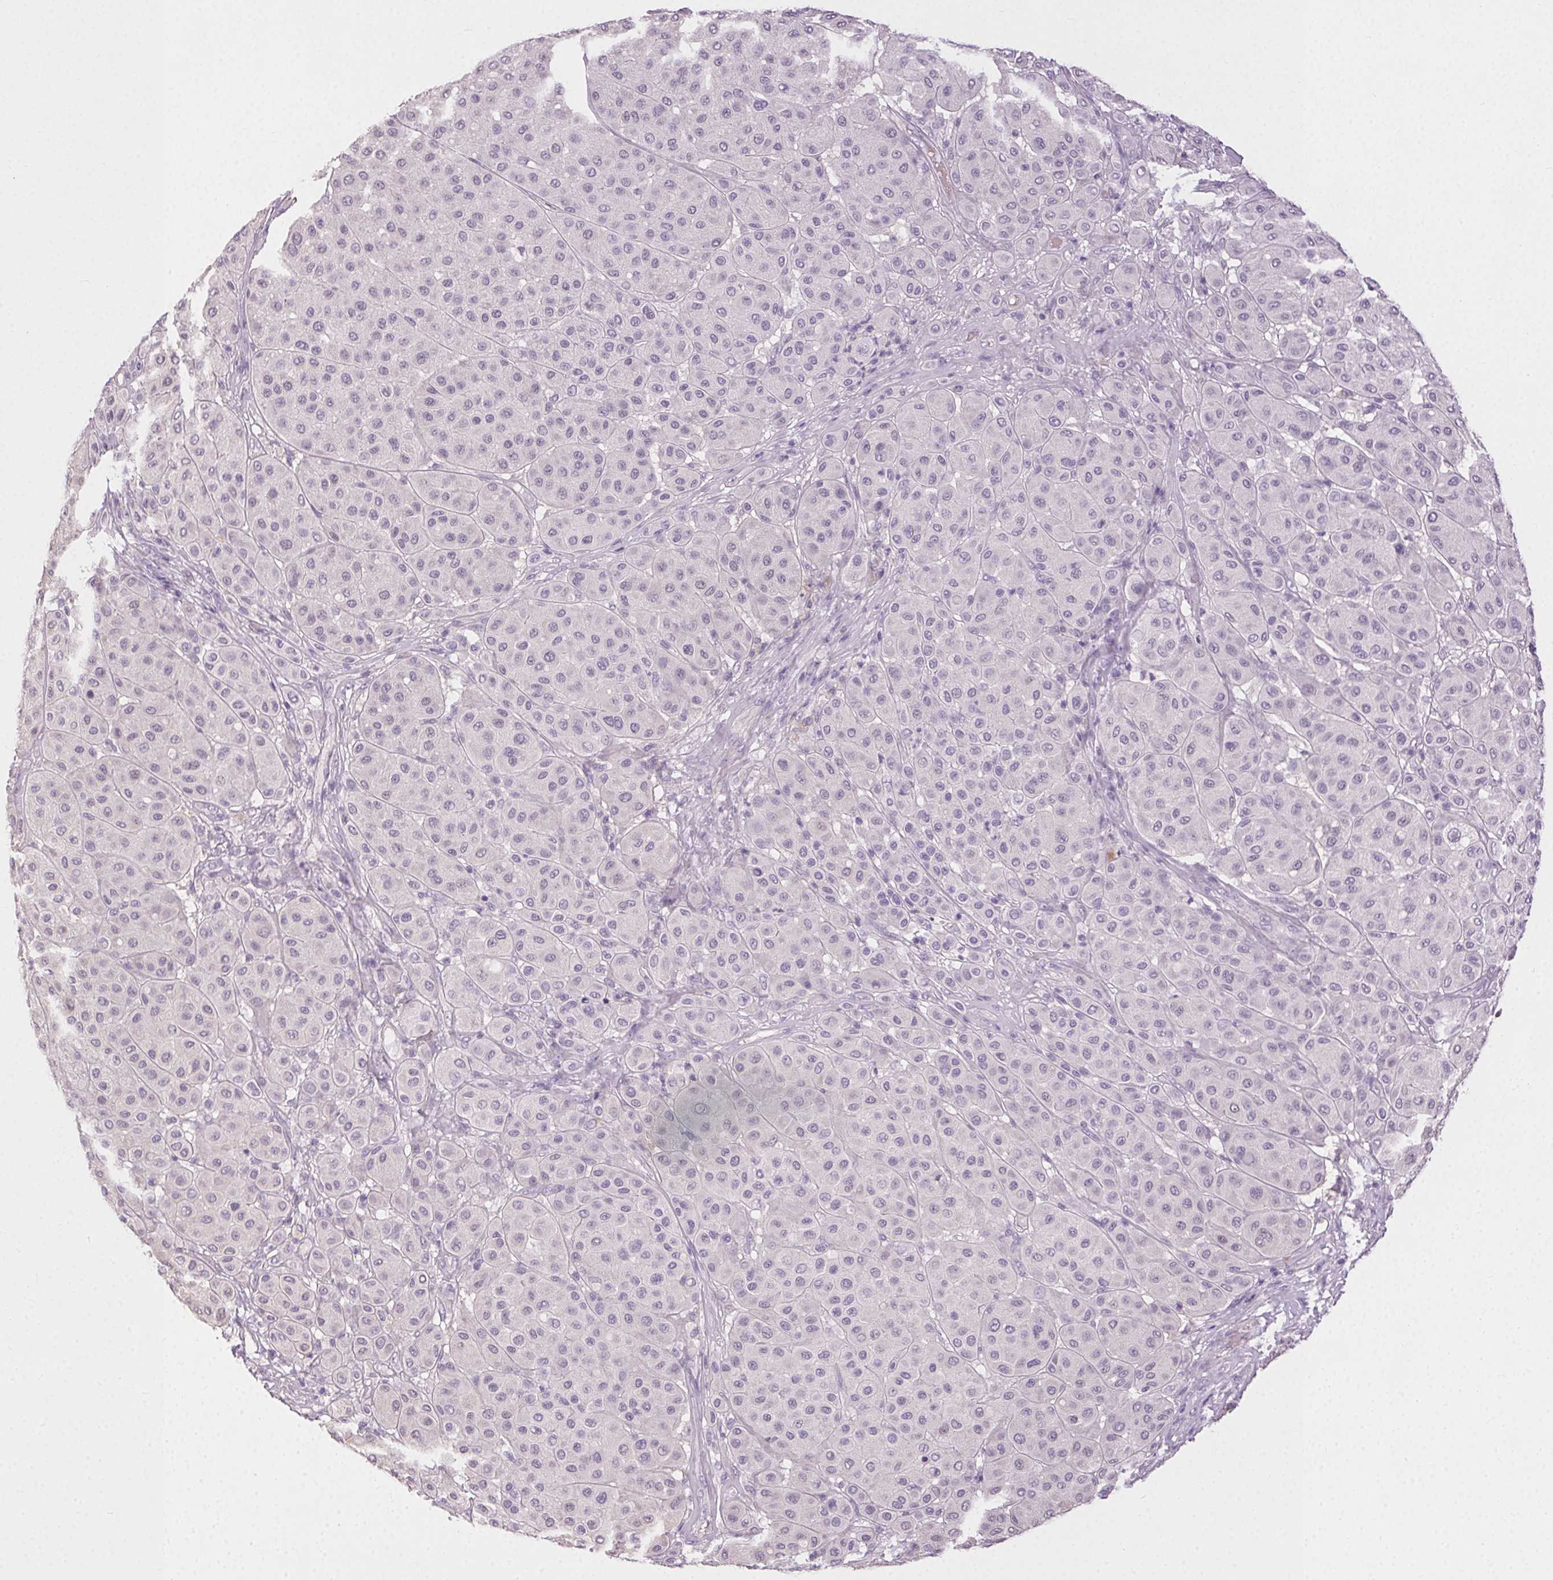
{"staining": {"intensity": "negative", "quantity": "none", "location": "none"}, "tissue": "melanoma", "cell_type": "Tumor cells", "image_type": "cancer", "snomed": [{"axis": "morphology", "description": "Malignant melanoma, Metastatic site"}, {"axis": "topography", "description": "Smooth muscle"}], "caption": "The image displays no significant positivity in tumor cells of melanoma.", "gene": "SYCE2", "patient": {"sex": "male", "age": 41}}